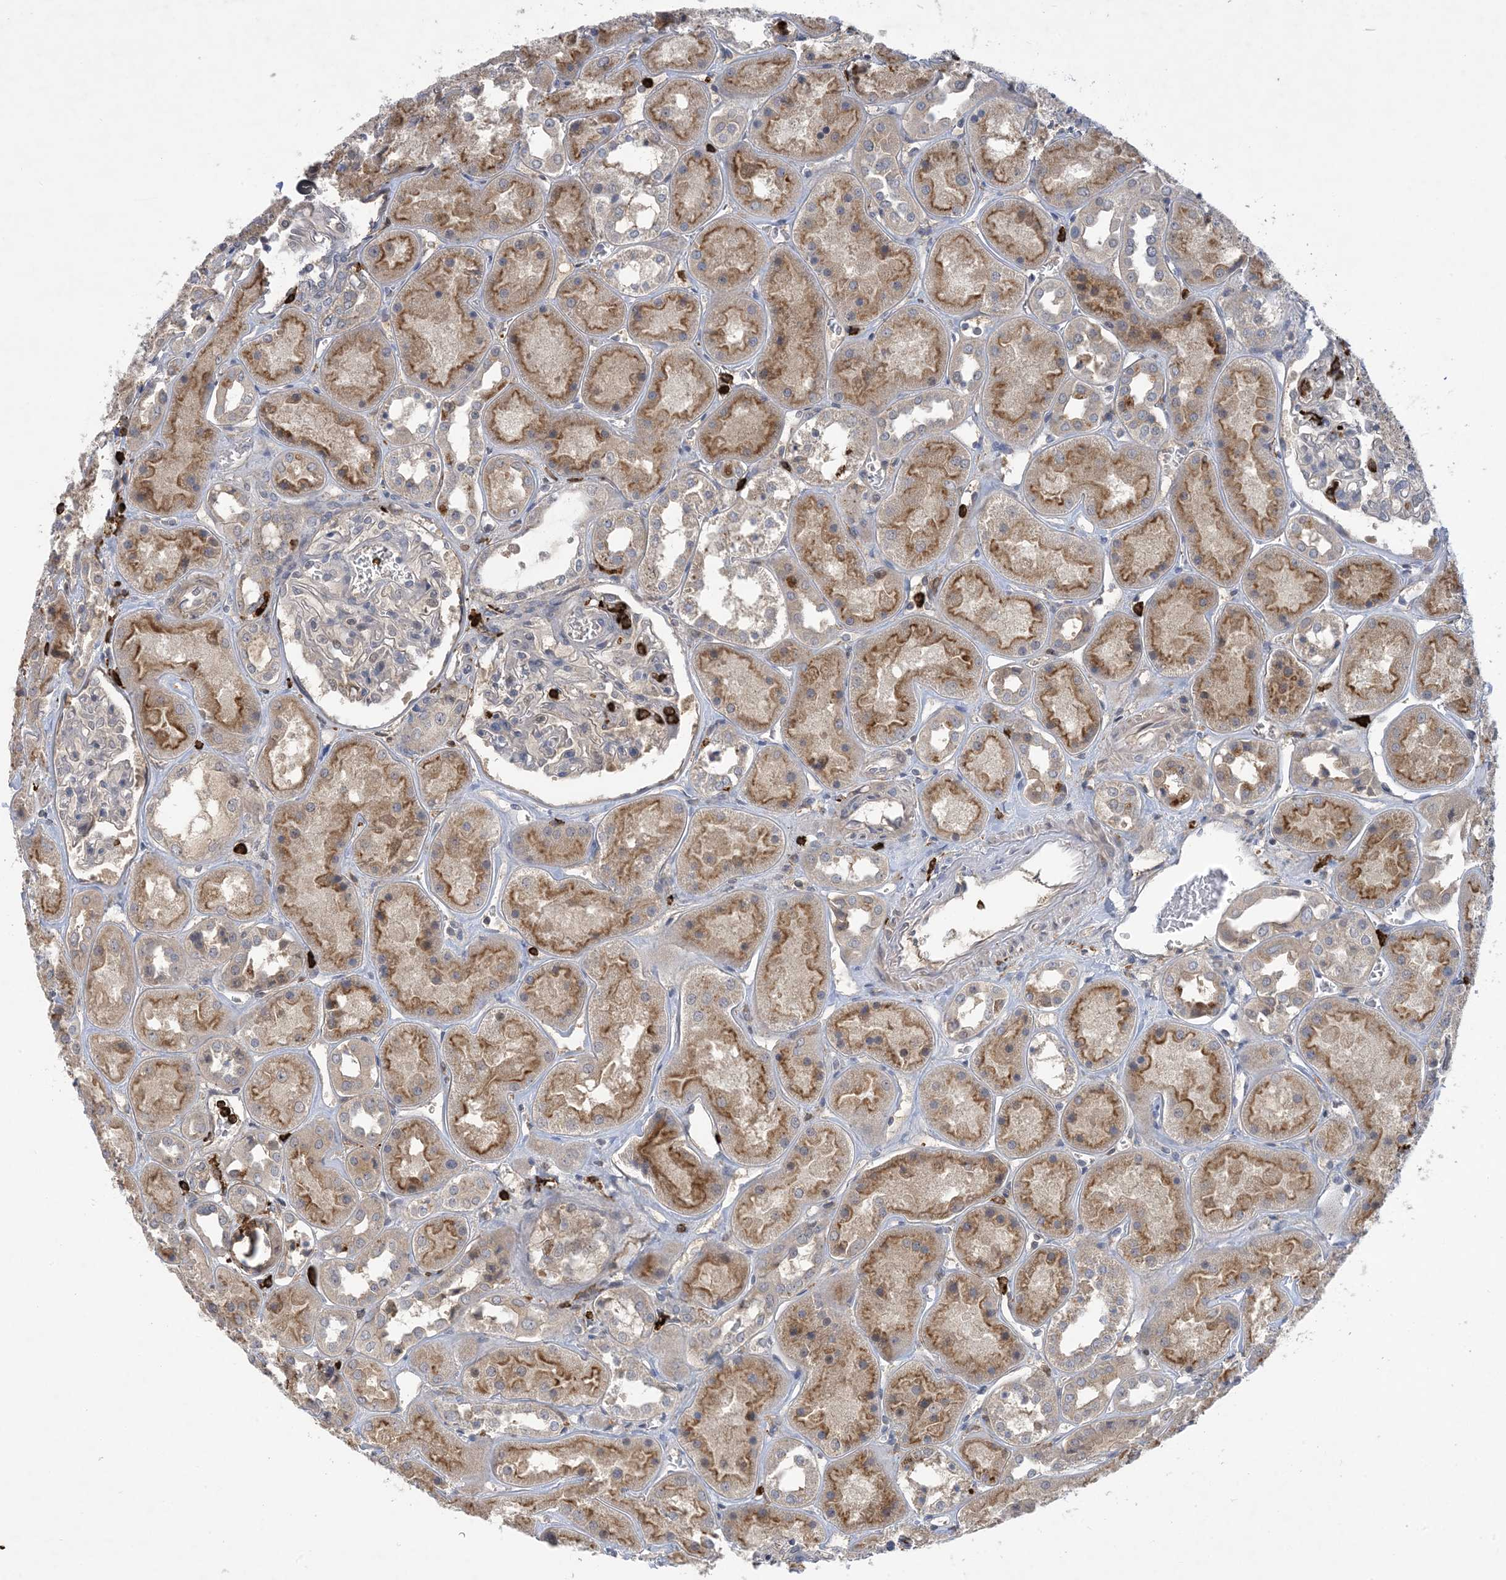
{"staining": {"intensity": "moderate", "quantity": "<25%", "location": "cytoplasmic/membranous"}, "tissue": "kidney", "cell_type": "Cells in glomeruli", "image_type": "normal", "snomed": [{"axis": "morphology", "description": "Normal tissue, NOS"}, {"axis": "topography", "description": "Kidney"}], "caption": "A high-resolution histopathology image shows IHC staining of unremarkable kidney, which shows moderate cytoplasmic/membranous staining in about <25% of cells in glomeruli.", "gene": "AK9", "patient": {"sex": "male", "age": 70}}